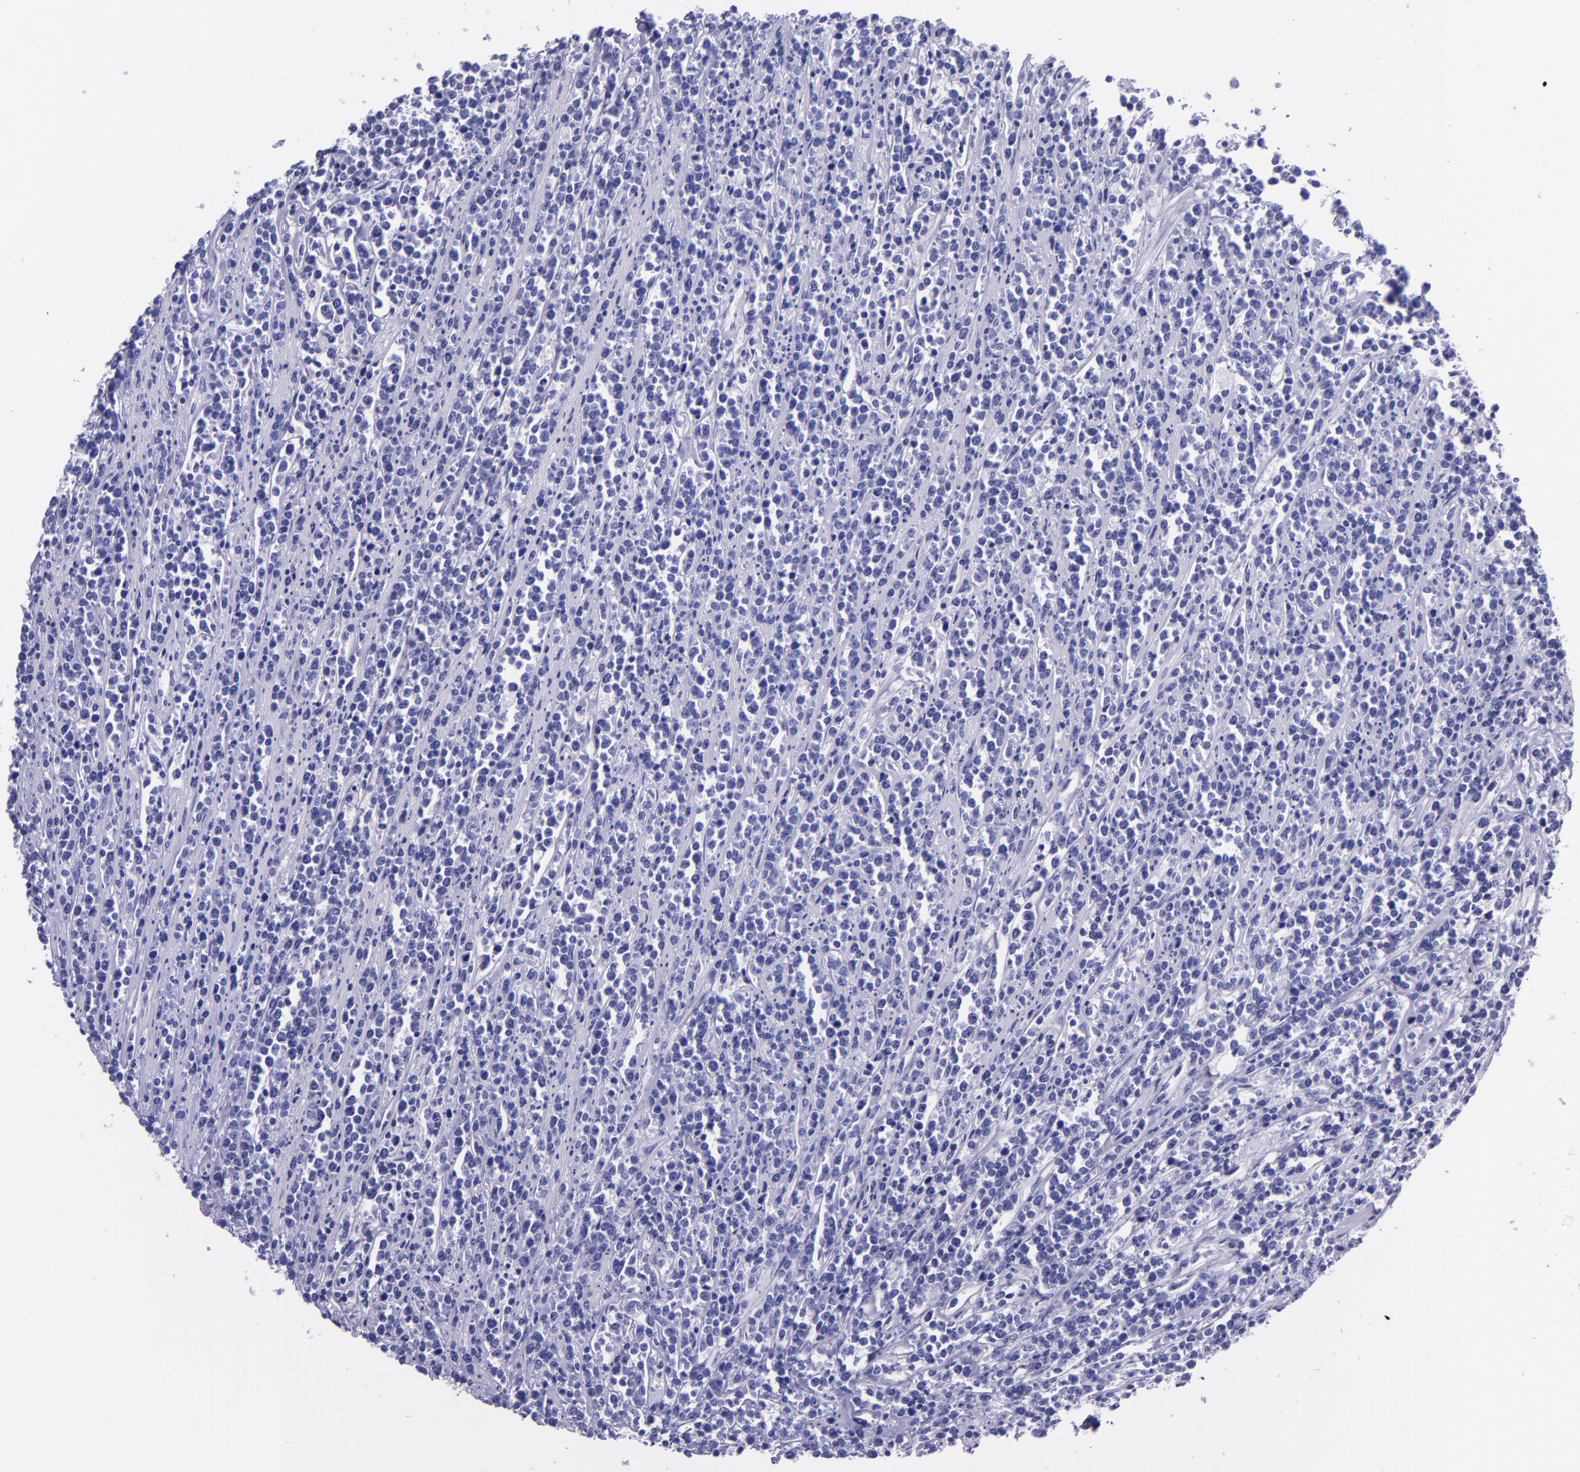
{"staining": {"intensity": "negative", "quantity": "none", "location": "none"}, "tissue": "lymphoma", "cell_type": "Tumor cells", "image_type": "cancer", "snomed": [{"axis": "morphology", "description": "Malignant lymphoma, non-Hodgkin's type, High grade"}, {"axis": "topography", "description": "Small intestine"}, {"axis": "topography", "description": "Colon"}], "caption": "High power microscopy photomicrograph of an IHC histopathology image of malignant lymphoma, non-Hodgkin's type (high-grade), revealing no significant positivity in tumor cells. (Brightfield microscopy of DAB (3,3'-diaminobenzidine) immunohistochemistry at high magnification).", "gene": "KRT4", "patient": {"sex": "male", "age": 8}}